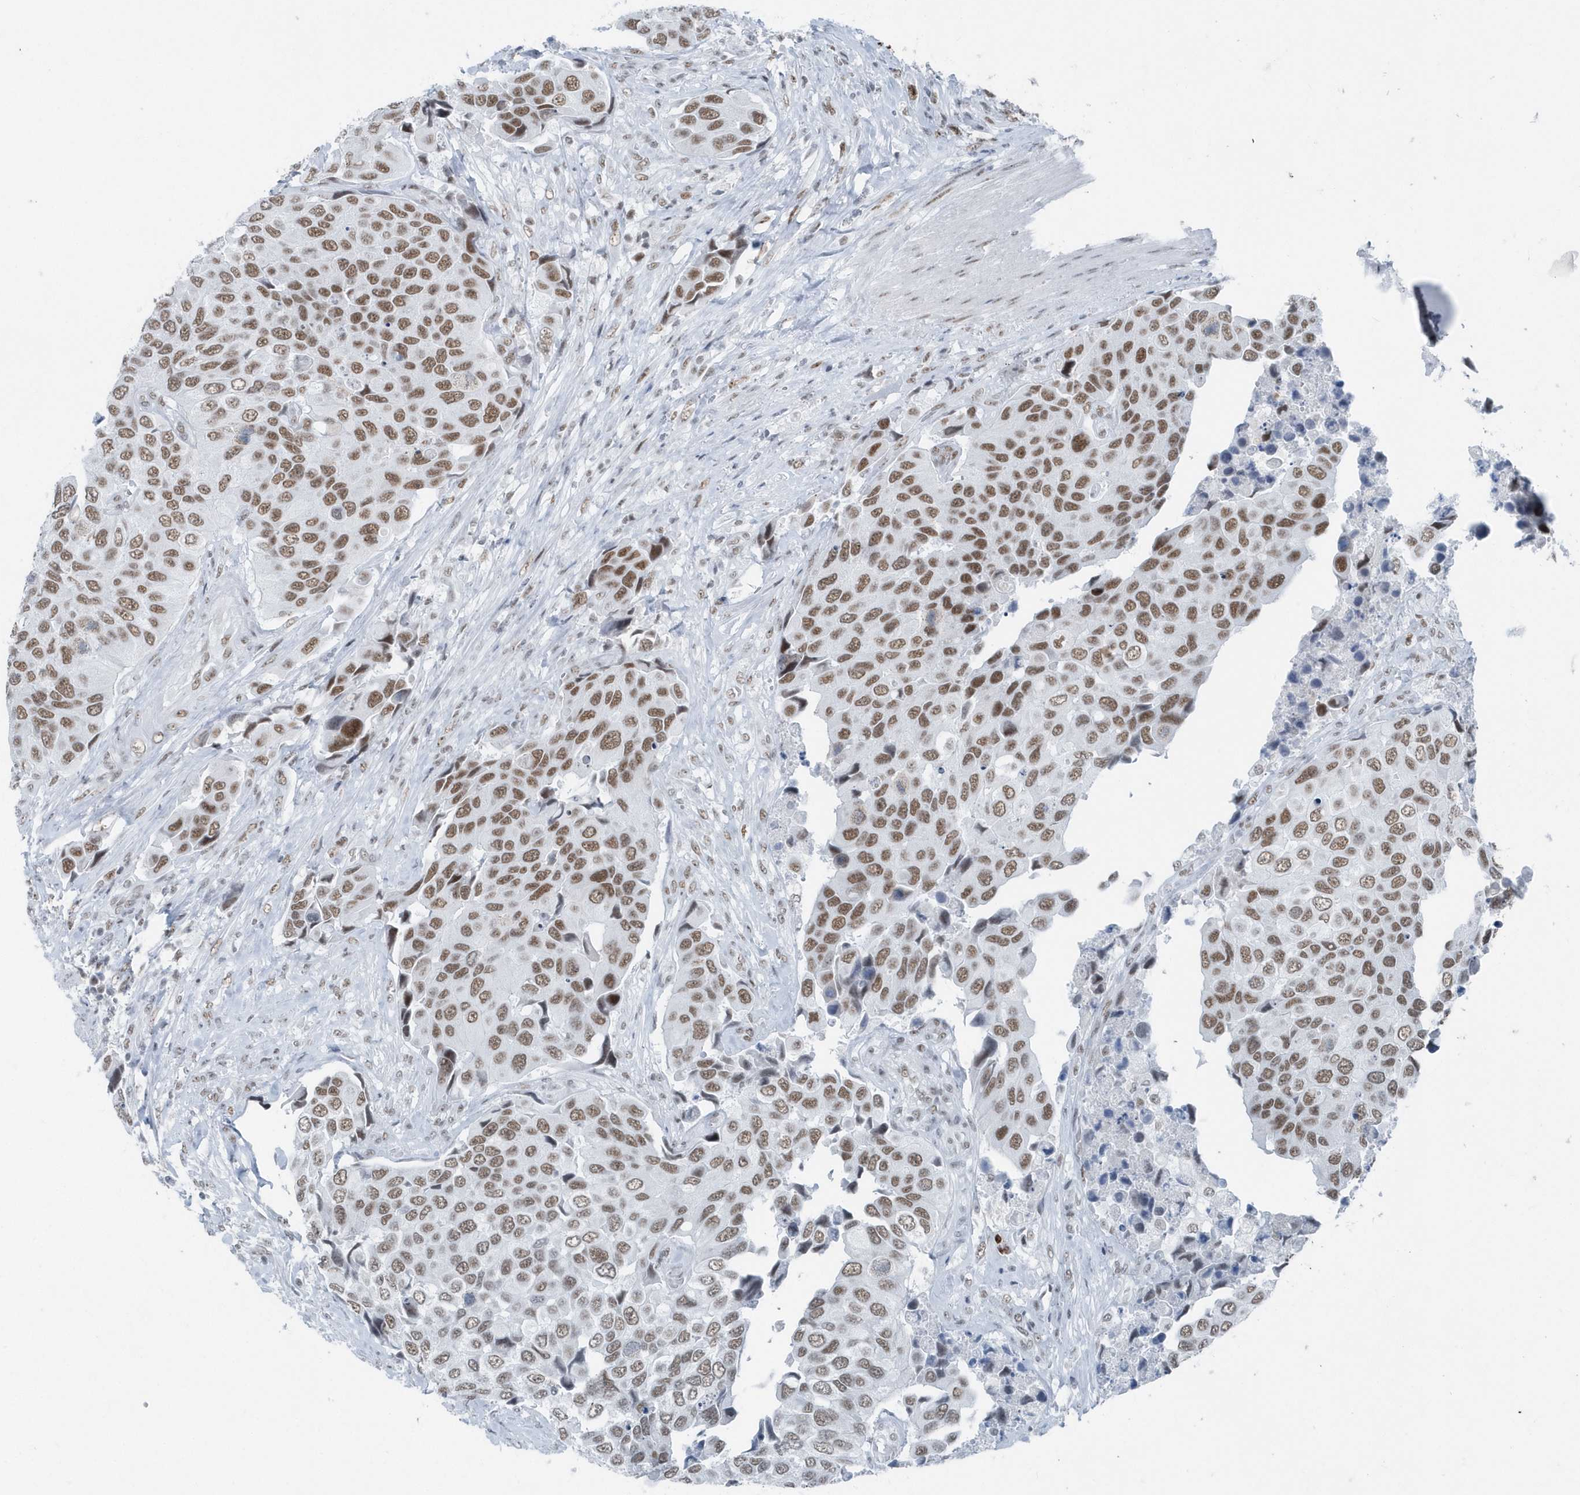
{"staining": {"intensity": "strong", "quantity": ">75%", "location": "nuclear"}, "tissue": "urothelial cancer", "cell_type": "Tumor cells", "image_type": "cancer", "snomed": [{"axis": "morphology", "description": "Urothelial carcinoma, High grade"}, {"axis": "topography", "description": "Urinary bladder"}], "caption": "Protein expression analysis of human high-grade urothelial carcinoma reveals strong nuclear expression in about >75% of tumor cells. (DAB (3,3'-diaminobenzidine) IHC, brown staining for protein, blue staining for nuclei).", "gene": "FIP1L1", "patient": {"sex": "male", "age": 74}}